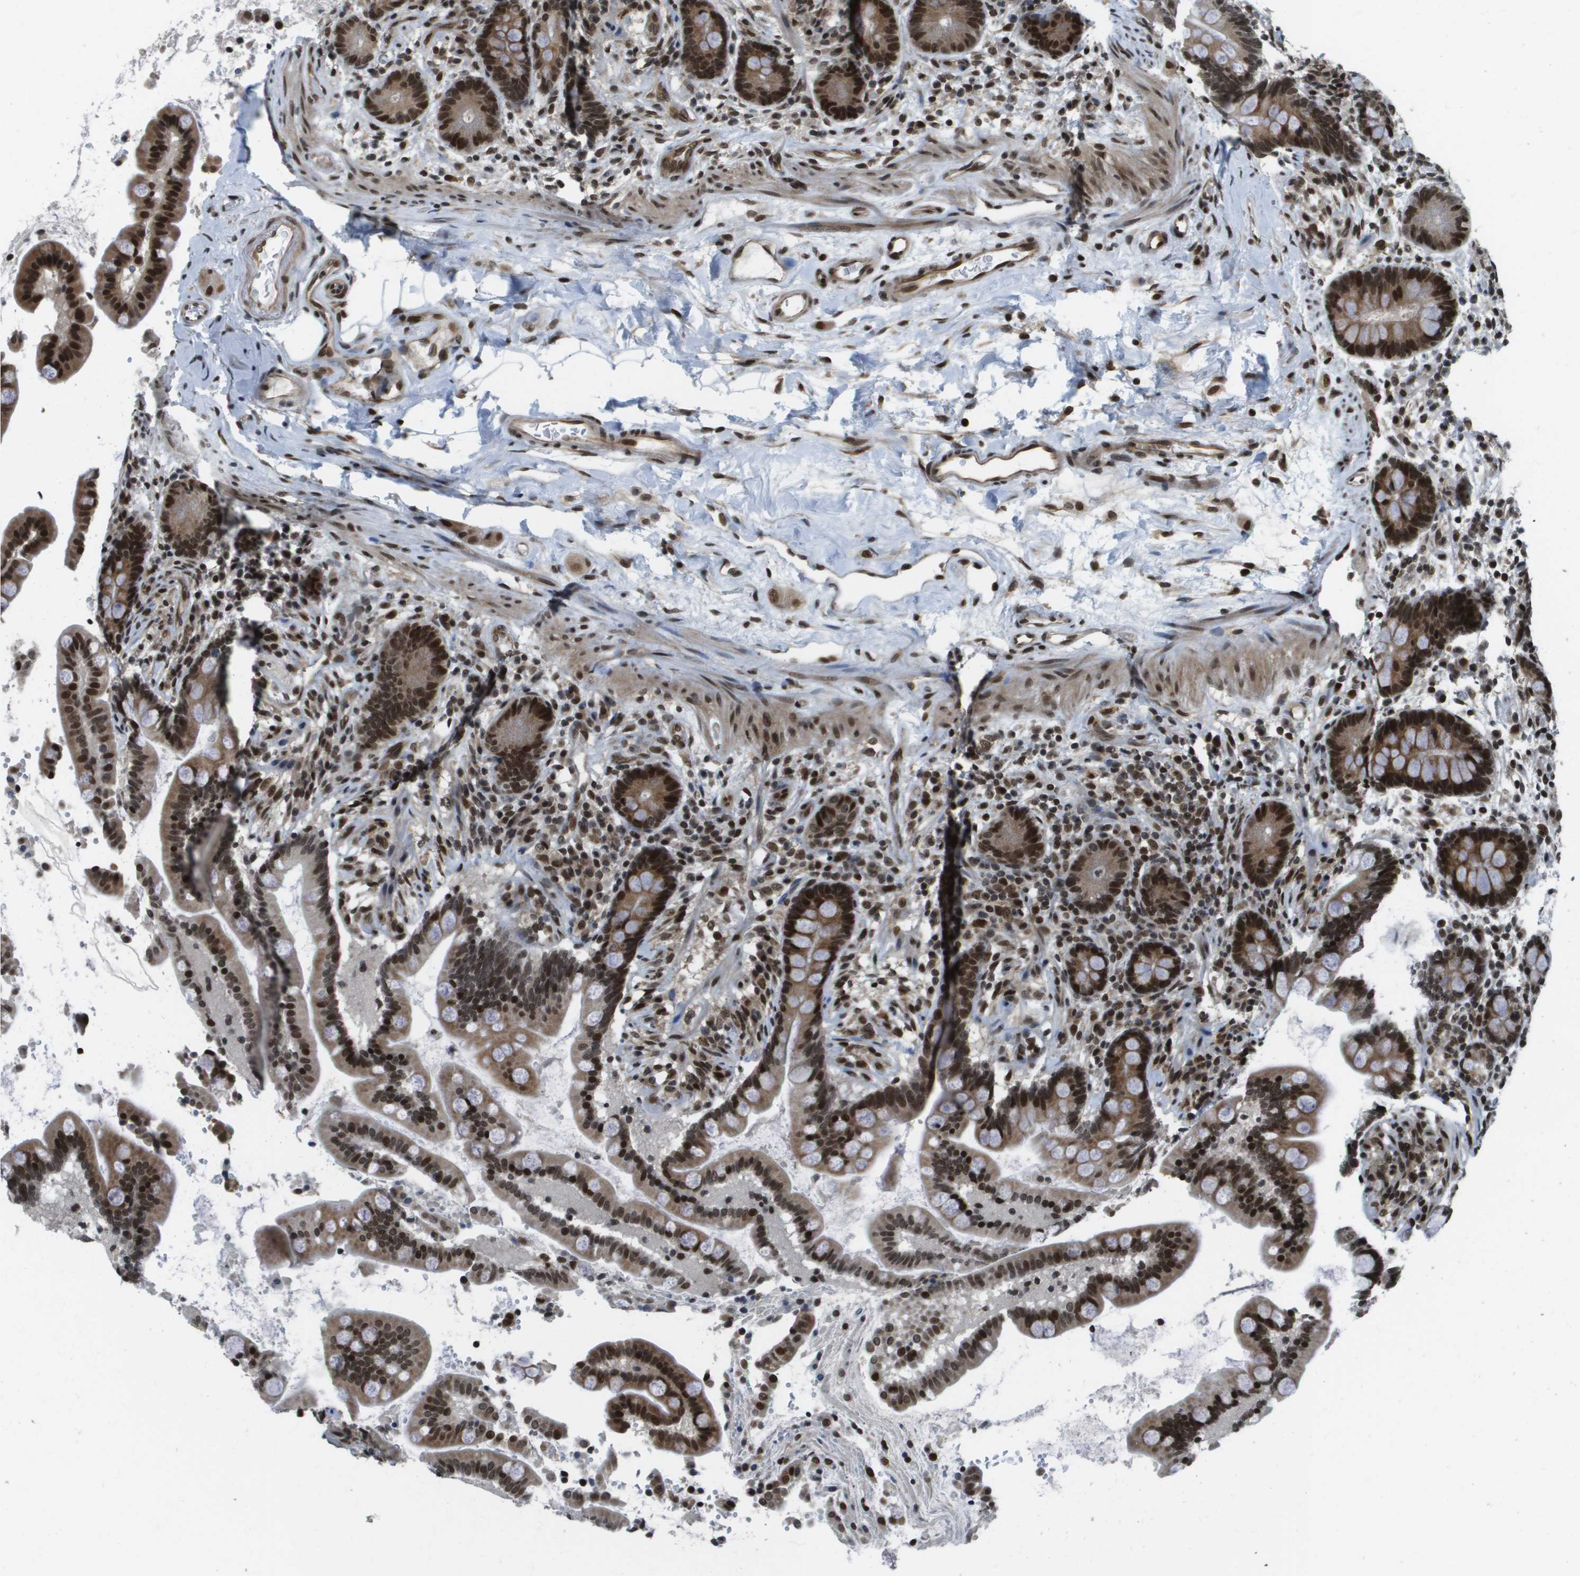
{"staining": {"intensity": "strong", "quantity": ">75%", "location": "nuclear"}, "tissue": "colon", "cell_type": "Endothelial cells", "image_type": "normal", "snomed": [{"axis": "morphology", "description": "Normal tissue, NOS"}, {"axis": "topography", "description": "Colon"}], "caption": "This is a photomicrograph of immunohistochemistry (IHC) staining of benign colon, which shows strong staining in the nuclear of endothelial cells.", "gene": "RECQL4", "patient": {"sex": "male", "age": 73}}